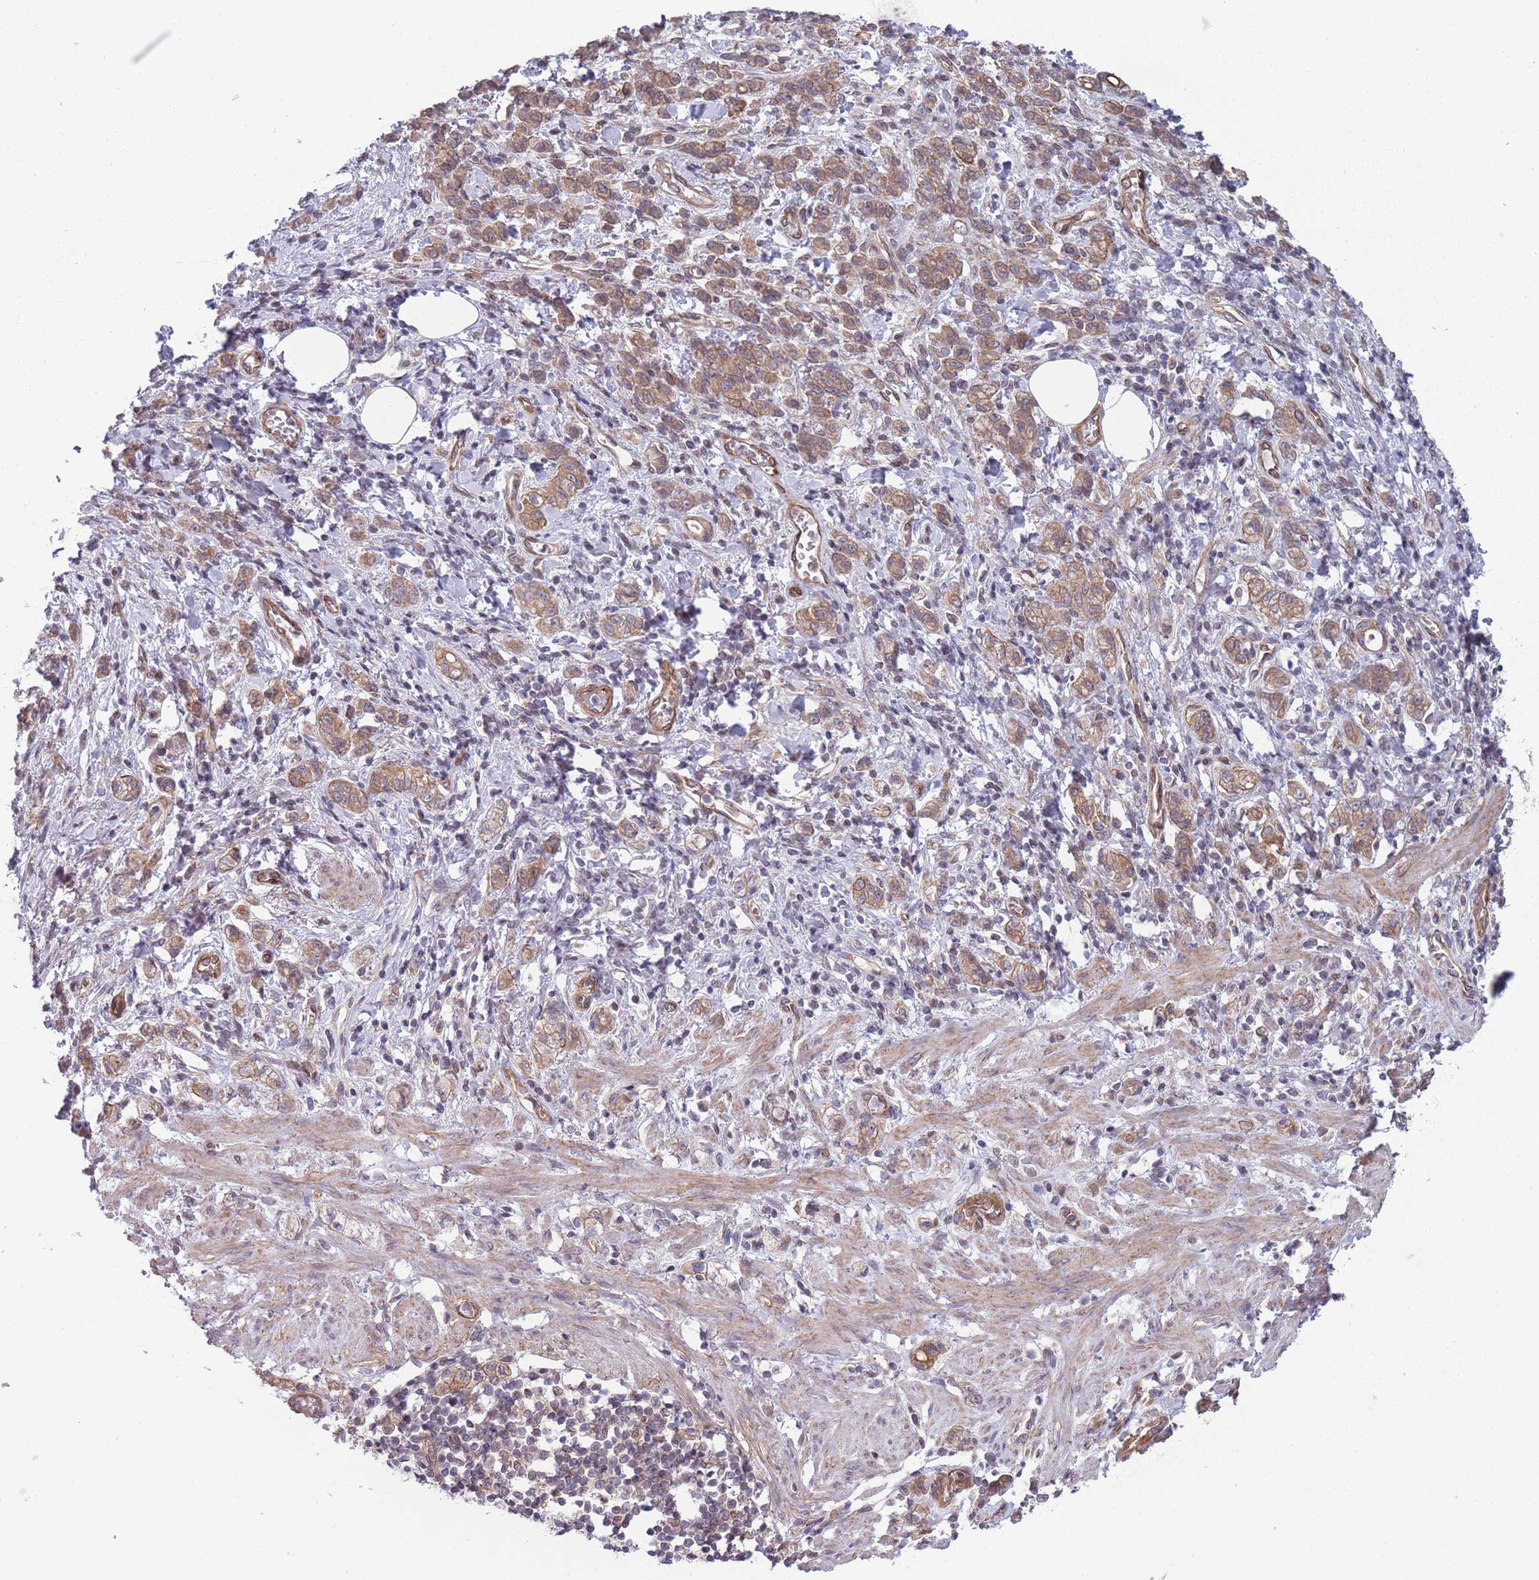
{"staining": {"intensity": "moderate", "quantity": ">75%", "location": "cytoplasmic/membranous"}, "tissue": "stomach cancer", "cell_type": "Tumor cells", "image_type": "cancer", "snomed": [{"axis": "morphology", "description": "Adenocarcinoma, NOS"}, {"axis": "topography", "description": "Stomach"}], "caption": "Brown immunohistochemical staining in human adenocarcinoma (stomach) displays moderate cytoplasmic/membranous staining in about >75% of tumor cells. (IHC, brightfield microscopy, high magnification).", "gene": "VRK2", "patient": {"sex": "male", "age": 77}}